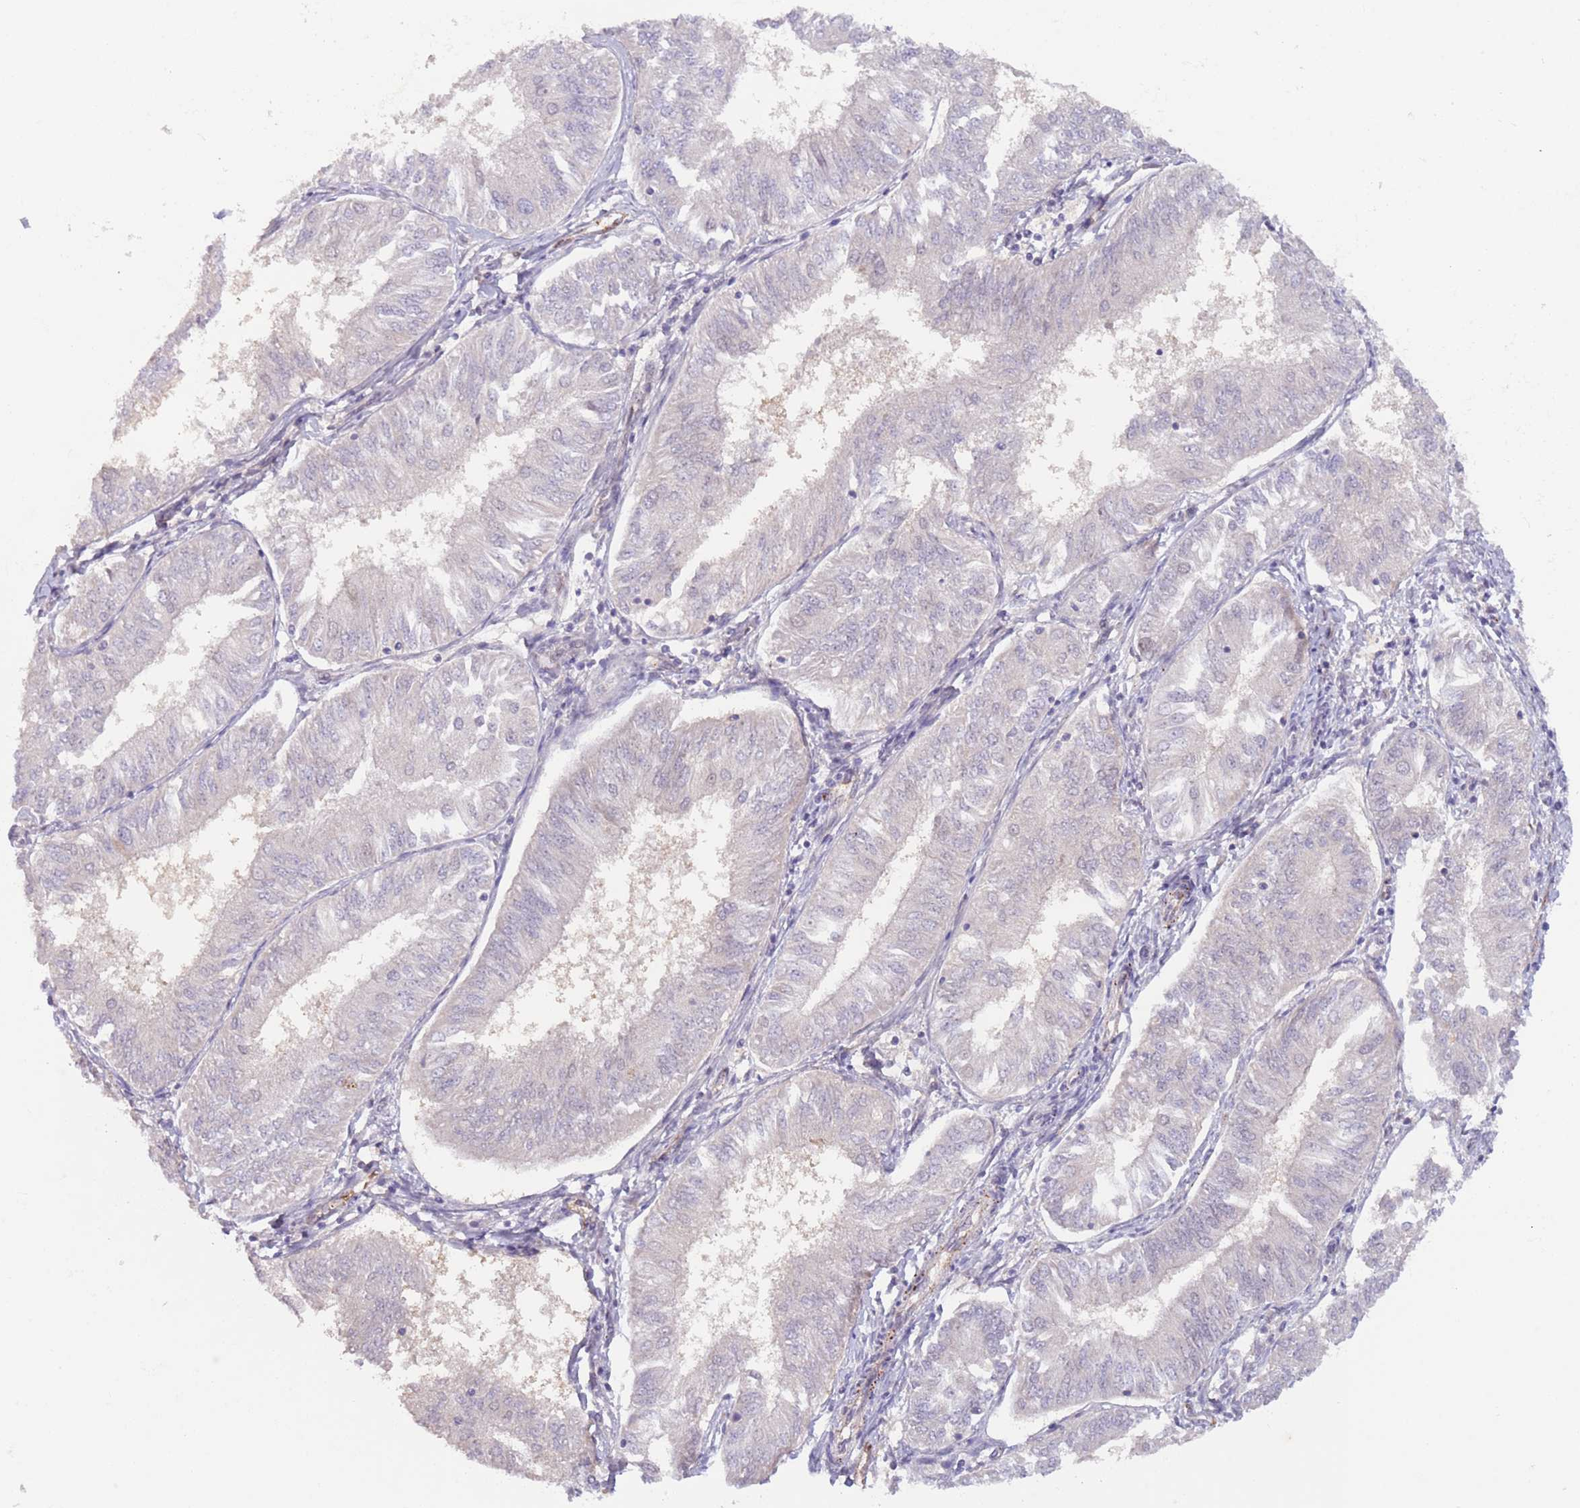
{"staining": {"intensity": "negative", "quantity": "none", "location": "none"}, "tissue": "endometrial cancer", "cell_type": "Tumor cells", "image_type": "cancer", "snomed": [{"axis": "morphology", "description": "Adenocarcinoma, NOS"}, {"axis": "topography", "description": "Endometrium"}], "caption": "Protein analysis of adenocarcinoma (endometrial) shows no significant expression in tumor cells.", "gene": "RFXANK", "patient": {"sex": "female", "age": 58}}